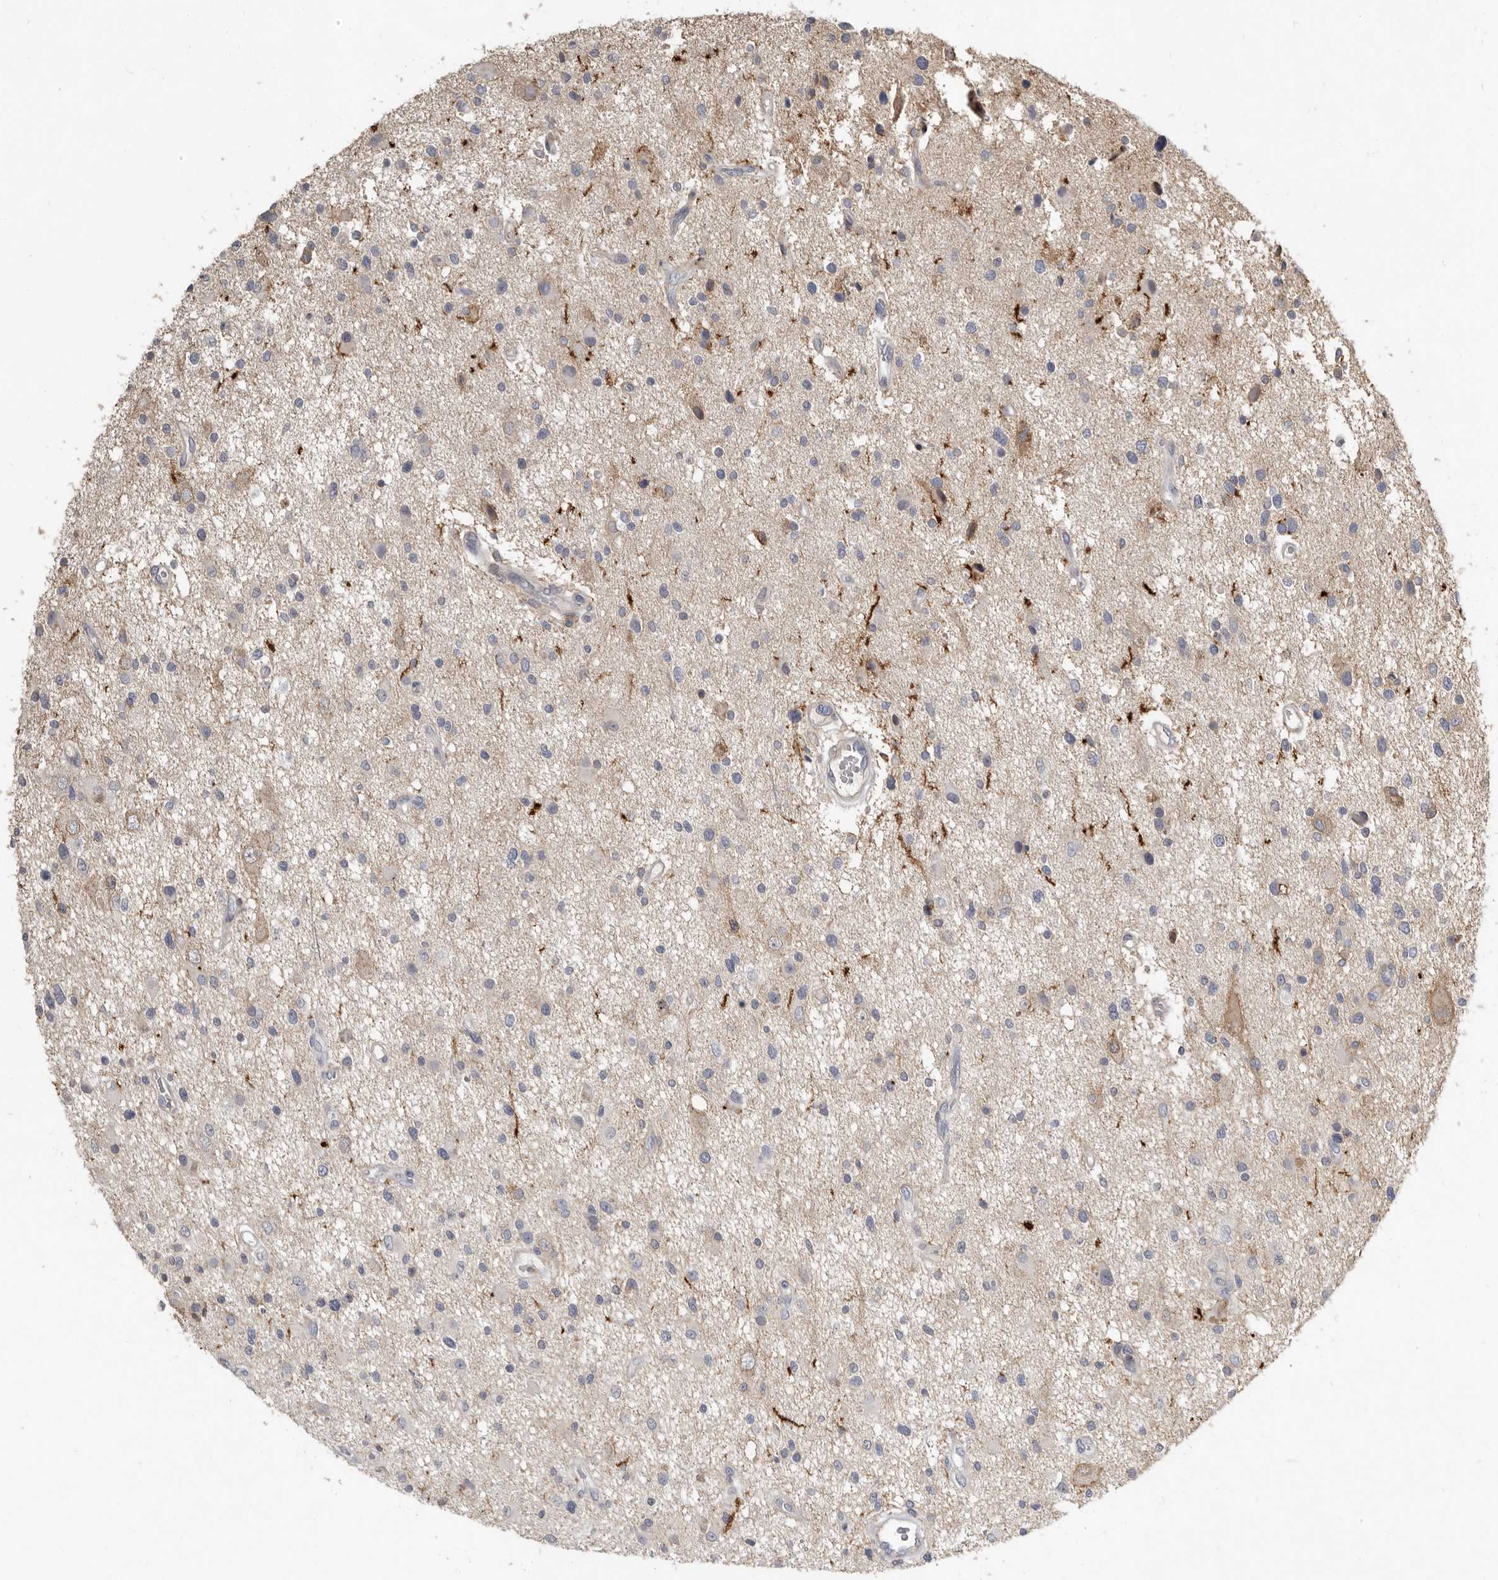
{"staining": {"intensity": "negative", "quantity": "none", "location": "none"}, "tissue": "glioma", "cell_type": "Tumor cells", "image_type": "cancer", "snomed": [{"axis": "morphology", "description": "Glioma, malignant, High grade"}, {"axis": "topography", "description": "Brain"}], "caption": "DAB immunohistochemical staining of glioma demonstrates no significant staining in tumor cells. (DAB immunohistochemistry, high magnification).", "gene": "KIF26B", "patient": {"sex": "male", "age": 33}}